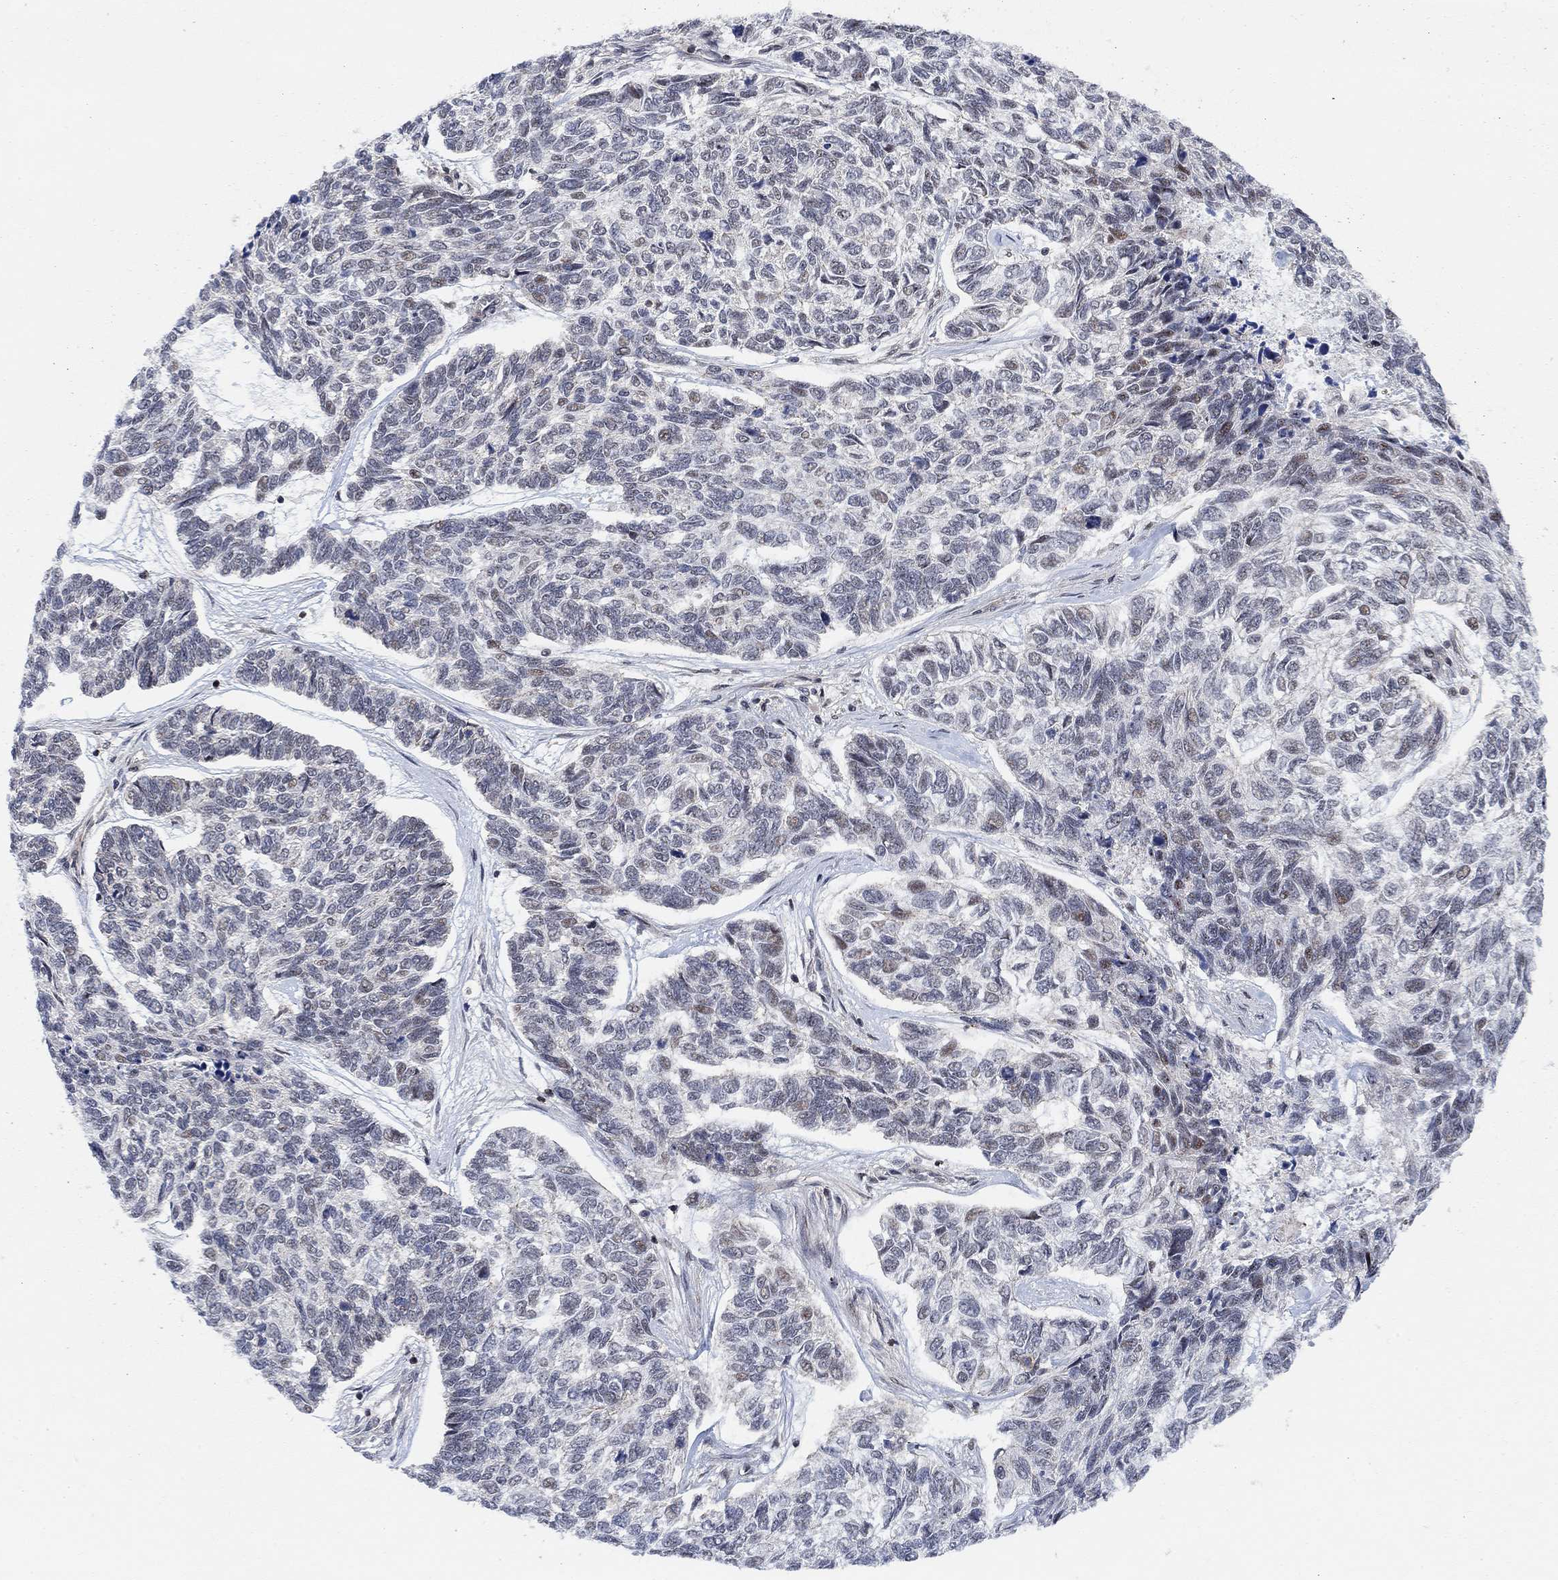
{"staining": {"intensity": "negative", "quantity": "none", "location": "none"}, "tissue": "skin cancer", "cell_type": "Tumor cells", "image_type": "cancer", "snomed": [{"axis": "morphology", "description": "Basal cell carcinoma"}, {"axis": "topography", "description": "Skin"}], "caption": "An image of skin basal cell carcinoma stained for a protein exhibits no brown staining in tumor cells.", "gene": "PWWP2B", "patient": {"sex": "female", "age": 65}}